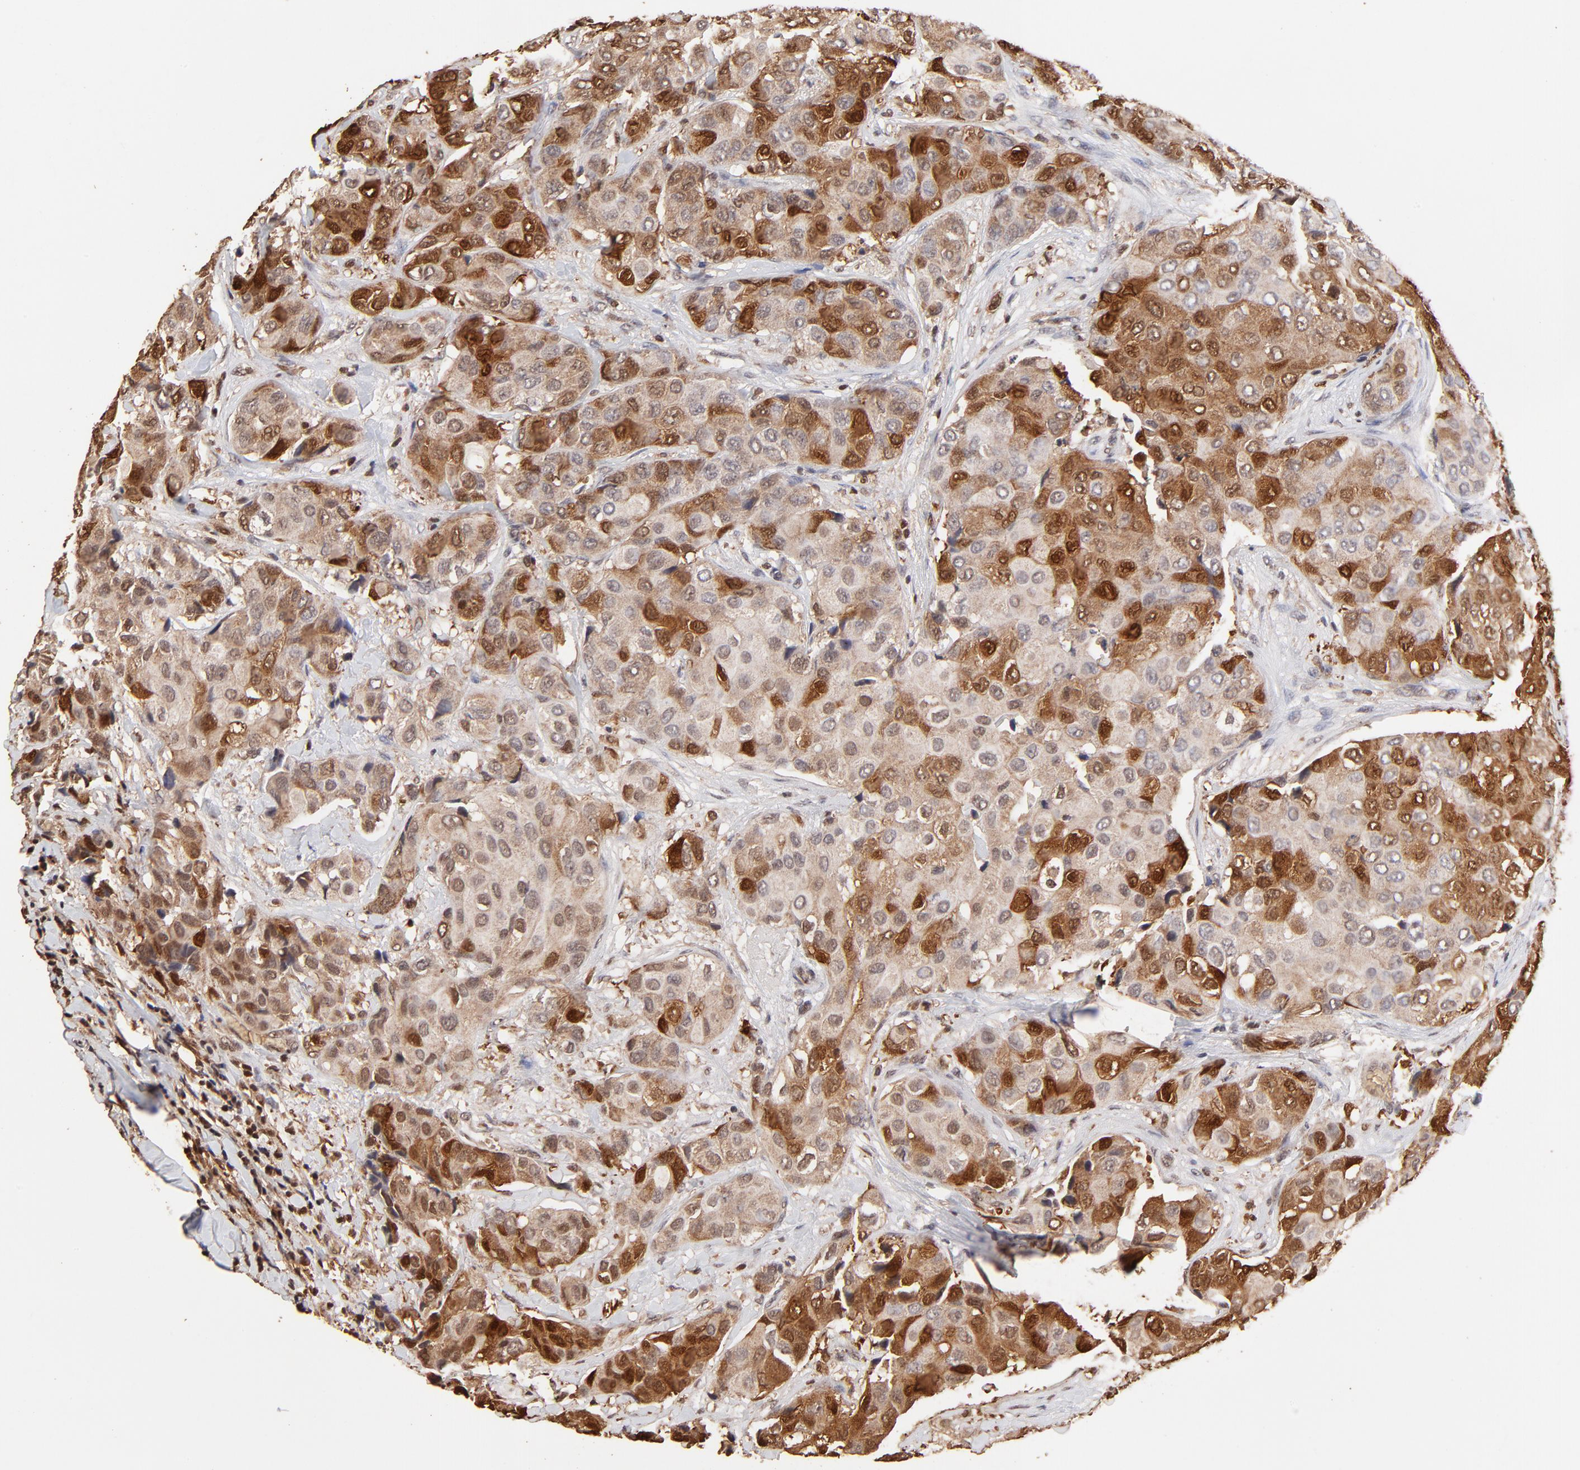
{"staining": {"intensity": "moderate", "quantity": "<25%", "location": "cytoplasmic/membranous,nuclear"}, "tissue": "breast cancer", "cell_type": "Tumor cells", "image_type": "cancer", "snomed": [{"axis": "morphology", "description": "Duct carcinoma"}, {"axis": "topography", "description": "Breast"}], "caption": "Protein staining by IHC shows moderate cytoplasmic/membranous and nuclear positivity in approximately <25% of tumor cells in breast cancer (intraductal carcinoma).", "gene": "CASP1", "patient": {"sex": "female", "age": 68}}